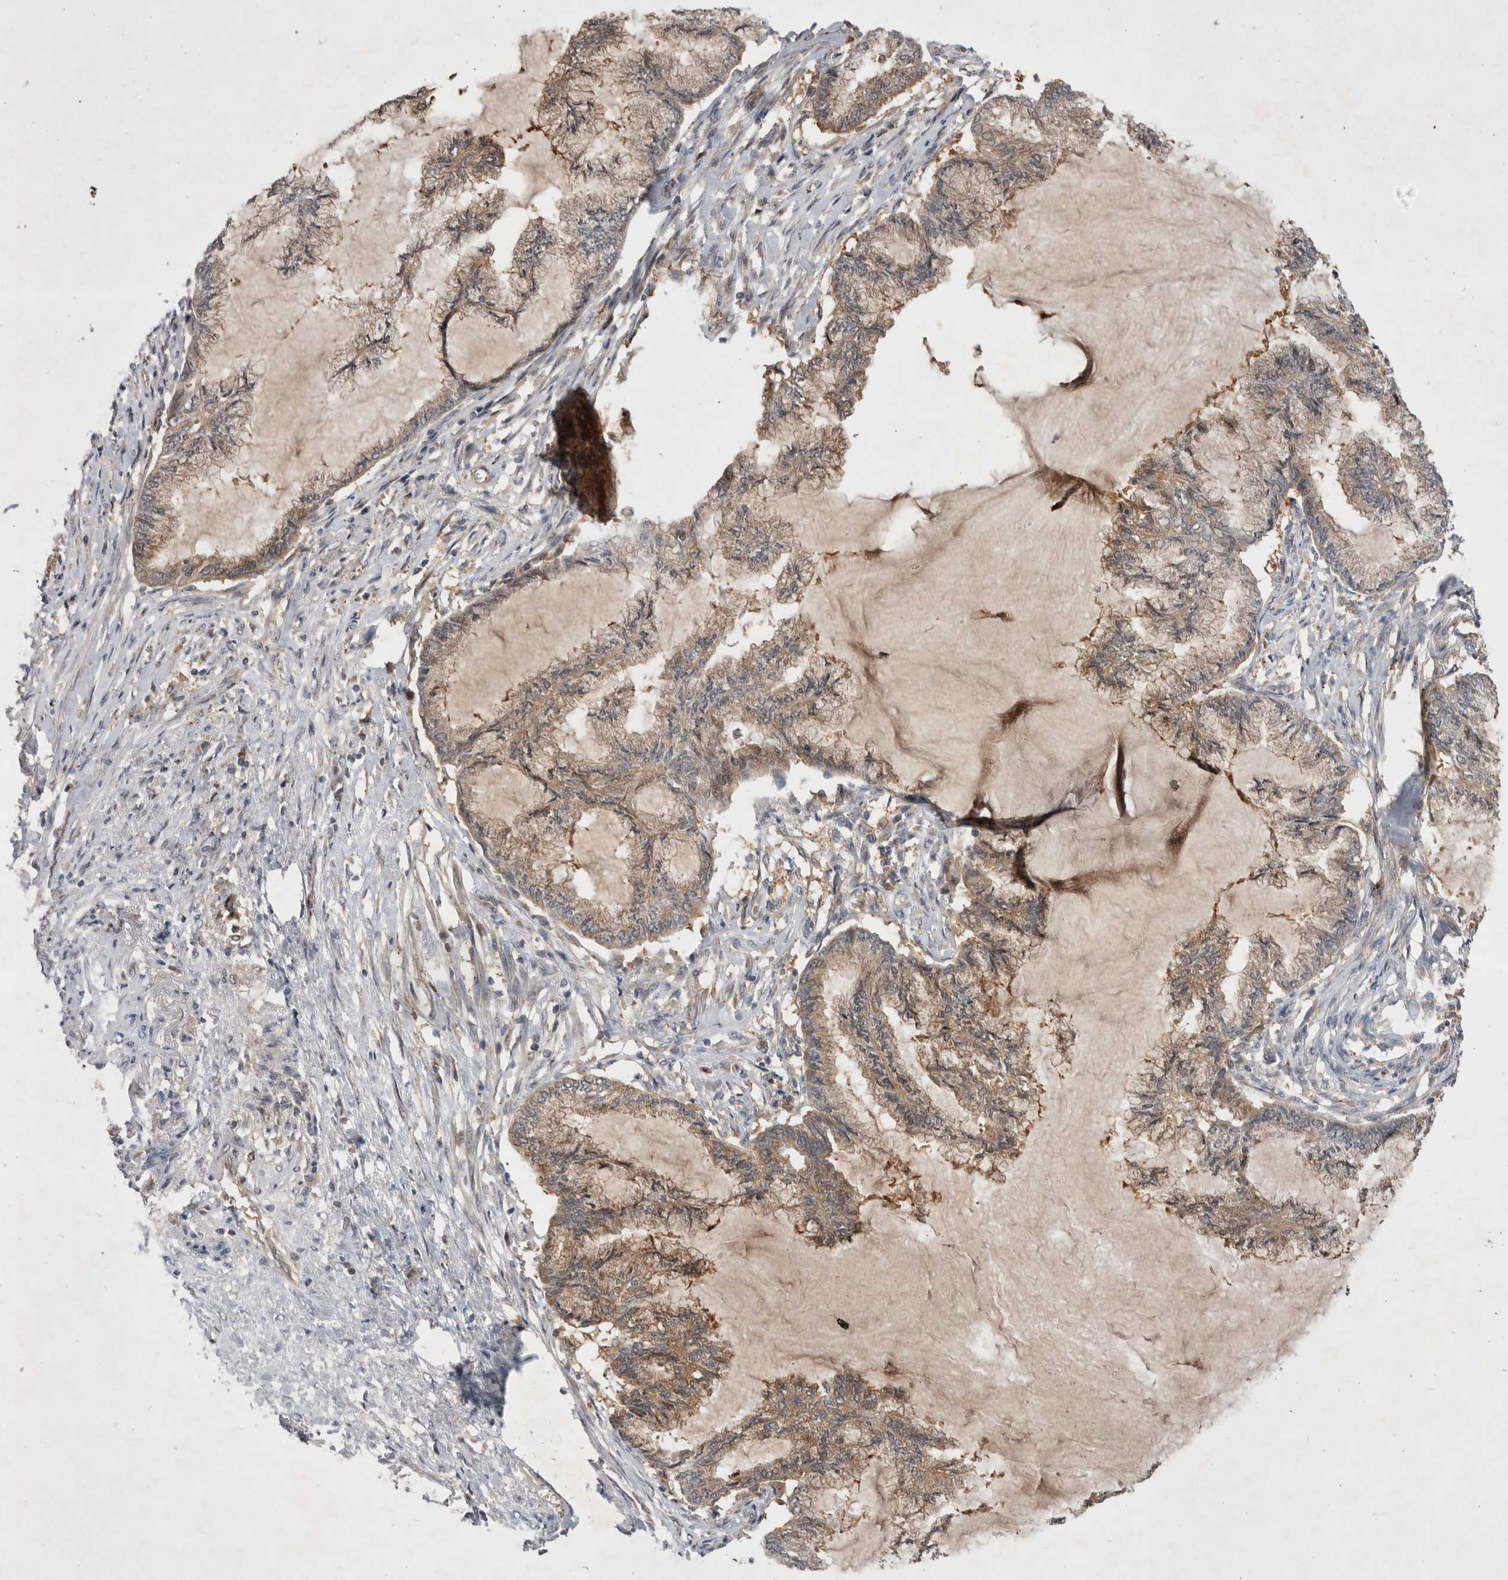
{"staining": {"intensity": "weak", "quantity": ">75%", "location": "cytoplasmic/membranous"}, "tissue": "endometrial cancer", "cell_type": "Tumor cells", "image_type": "cancer", "snomed": [{"axis": "morphology", "description": "Adenocarcinoma, NOS"}, {"axis": "topography", "description": "Endometrium"}], "caption": "A high-resolution photomicrograph shows immunohistochemistry (IHC) staining of adenocarcinoma (endometrial), which demonstrates weak cytoplasmic/membranous positivity in about >75% of tumor cells.", "gene": "MRPL37", "patient": {"sex": "female", "age": 86}}